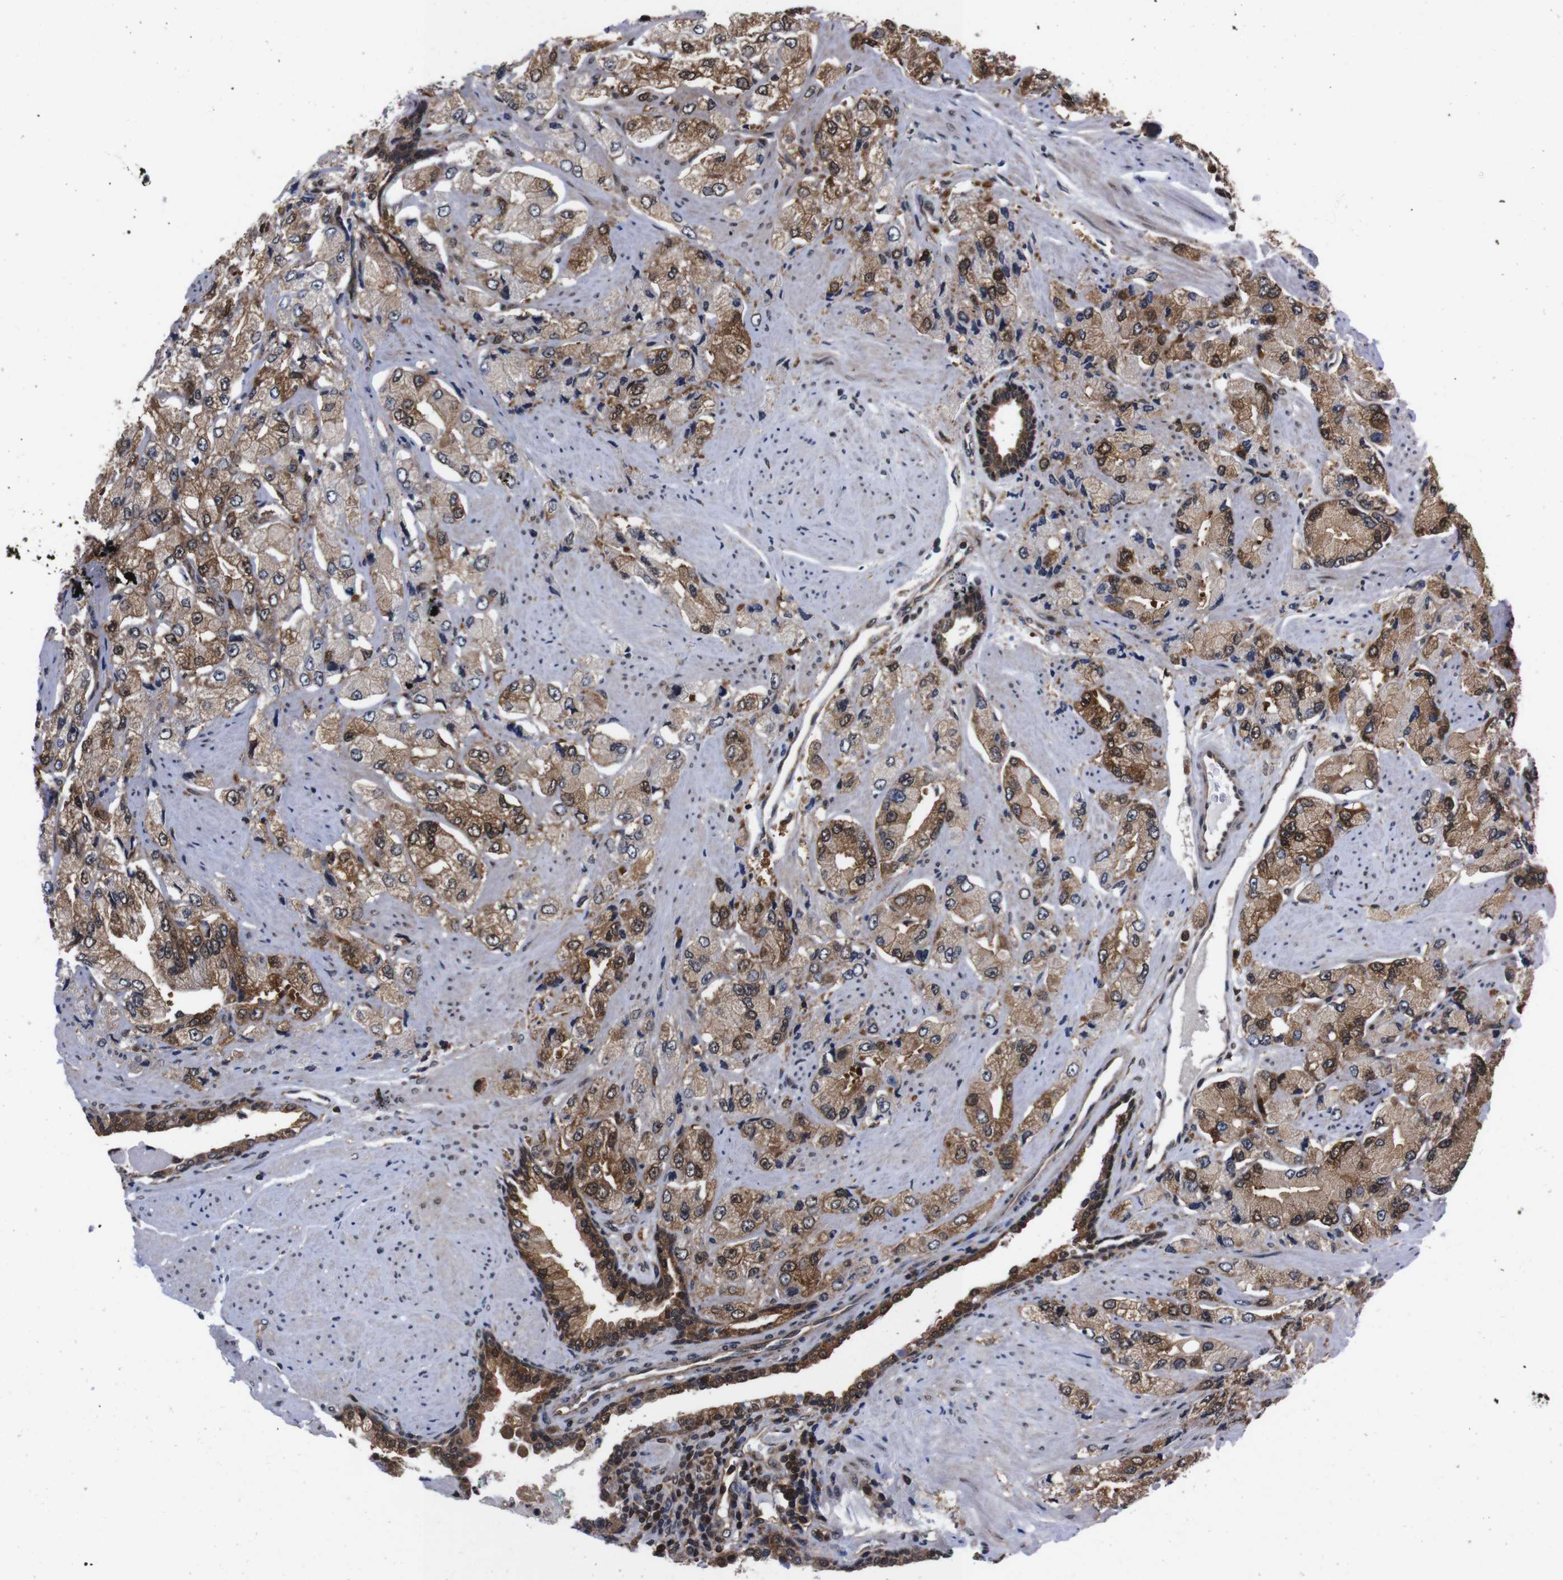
{"staining": {"intensity": "moderate", "quantity": ">75%", "location": "cytoplasmic/membranous,nuclear"}, "tissue": "prostate cancer", "cell_type": "Tumor cells", "image_type": "cancer", "snomed": [{"axis": "morphology", "description": "Adenocarcinoma, High grade"}, {"axis": "topography", "description": "Prostate"}], "caption": "Immunohistochemistry histopathology image of neoplastic tissue: human prostate cancer stained using immunohistochemistry demonstrates medium levels of moderate protein expression localized specifically in the cytoplasmic/membranous and nuclear of tumor cells, appearing as a cytoplasmic/membranous and nuclear brown color.", "gene": "UBQLN2", "patient": {"sex": "male", "age": 58}}